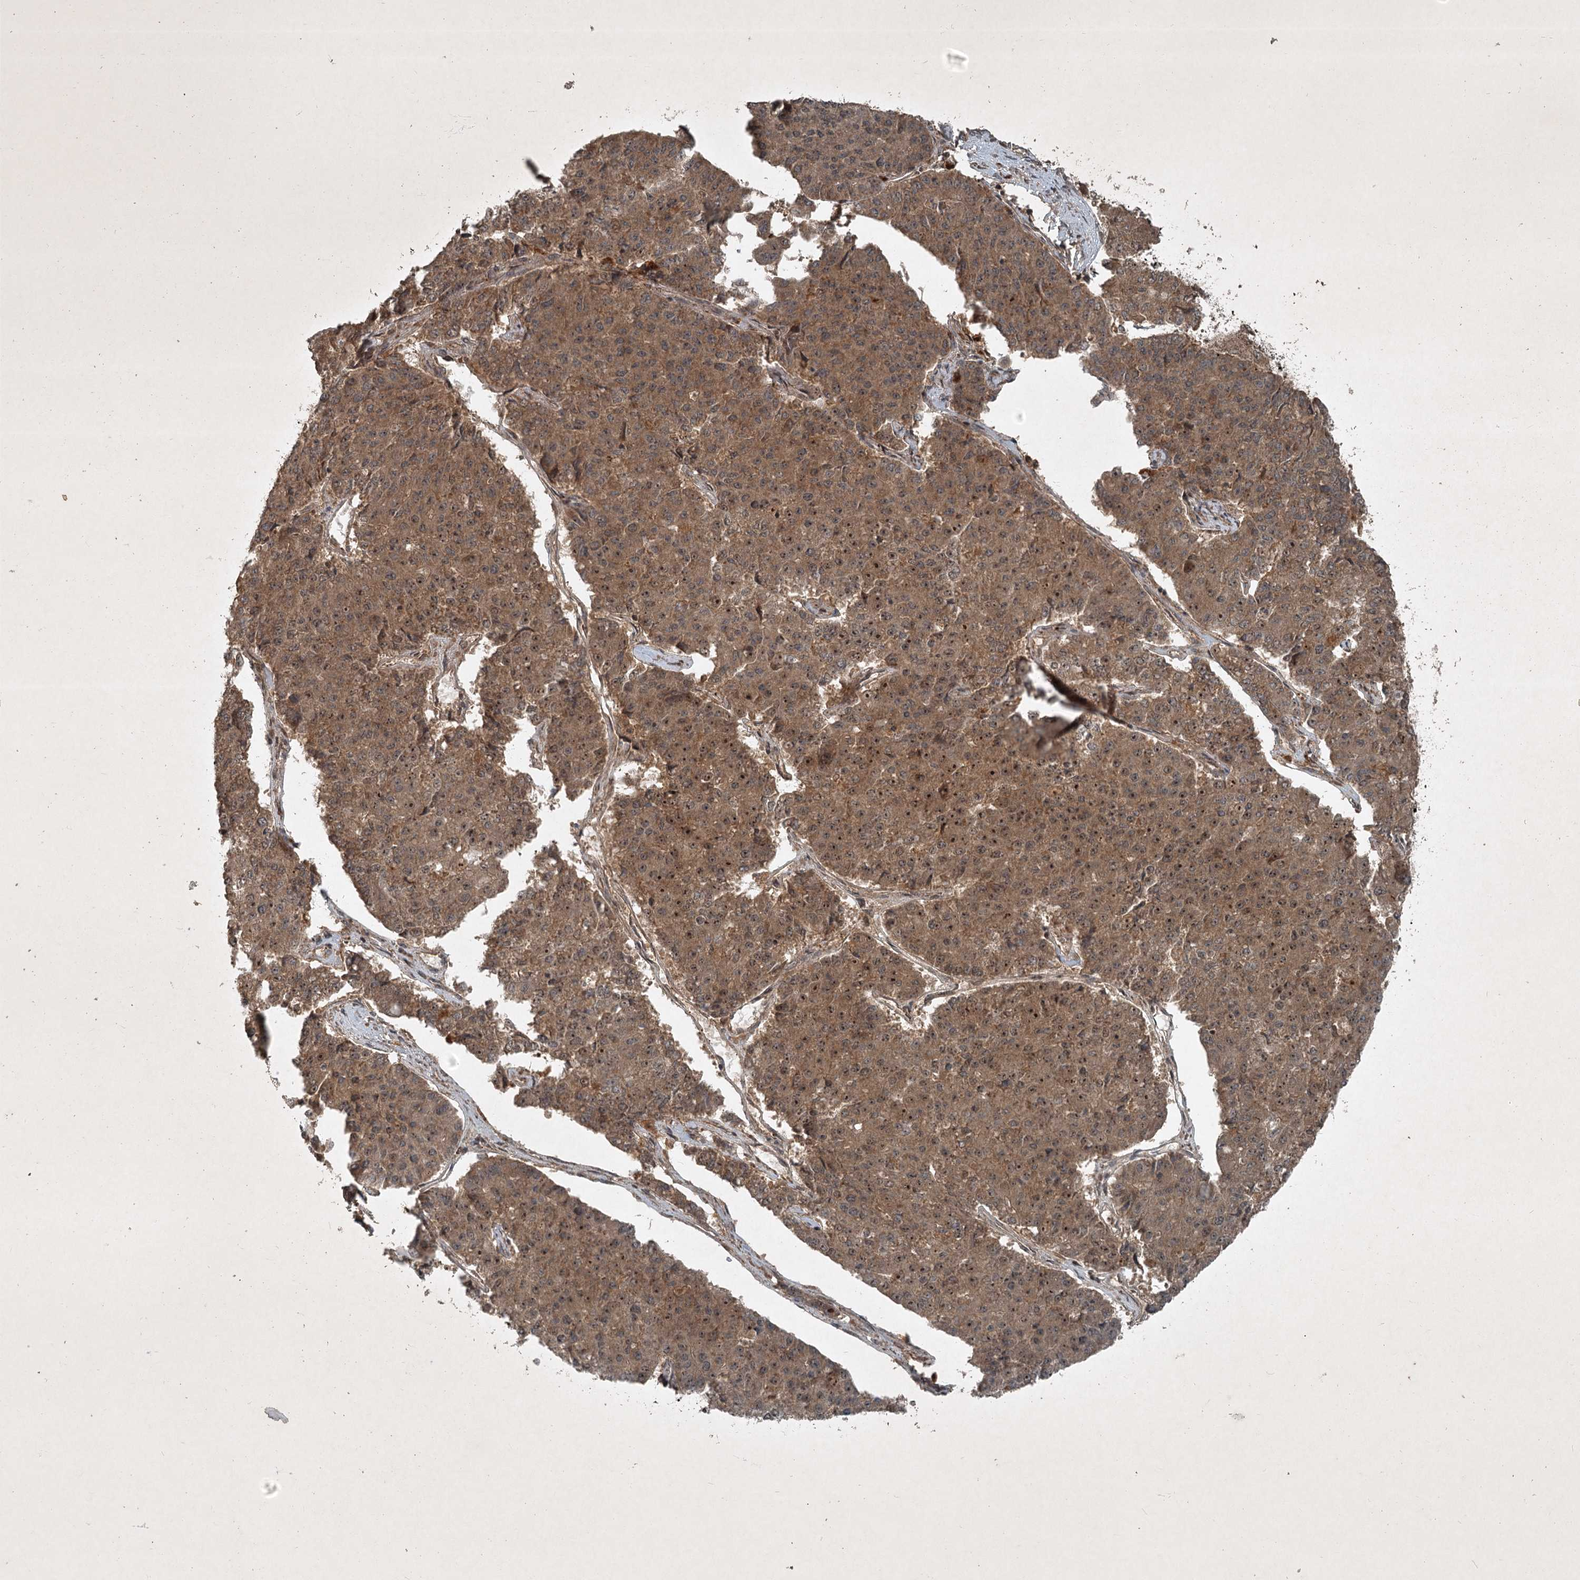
{"staining": {"intensity": "moderate", "quantity": ">75%", "location": "cytoplasmic/membranous,nuclear"}, "tissue": "pancreatic cancer", "cell_type": "Tumor cells", "image_type": "cancer", "snomed": [{"axis": "morphology", "description": "Adenocarcinoma, NOS"}, {"axis": "topography", "description": "Pancreas"}], "caption": "A brown stain highlights moderate cytoplasmic/membranous and nuclear expression of a protein in human pancreatic cancer tumor cells.", "gene": "UNC93A", "patient": {"sex": "male", "age": 50}}